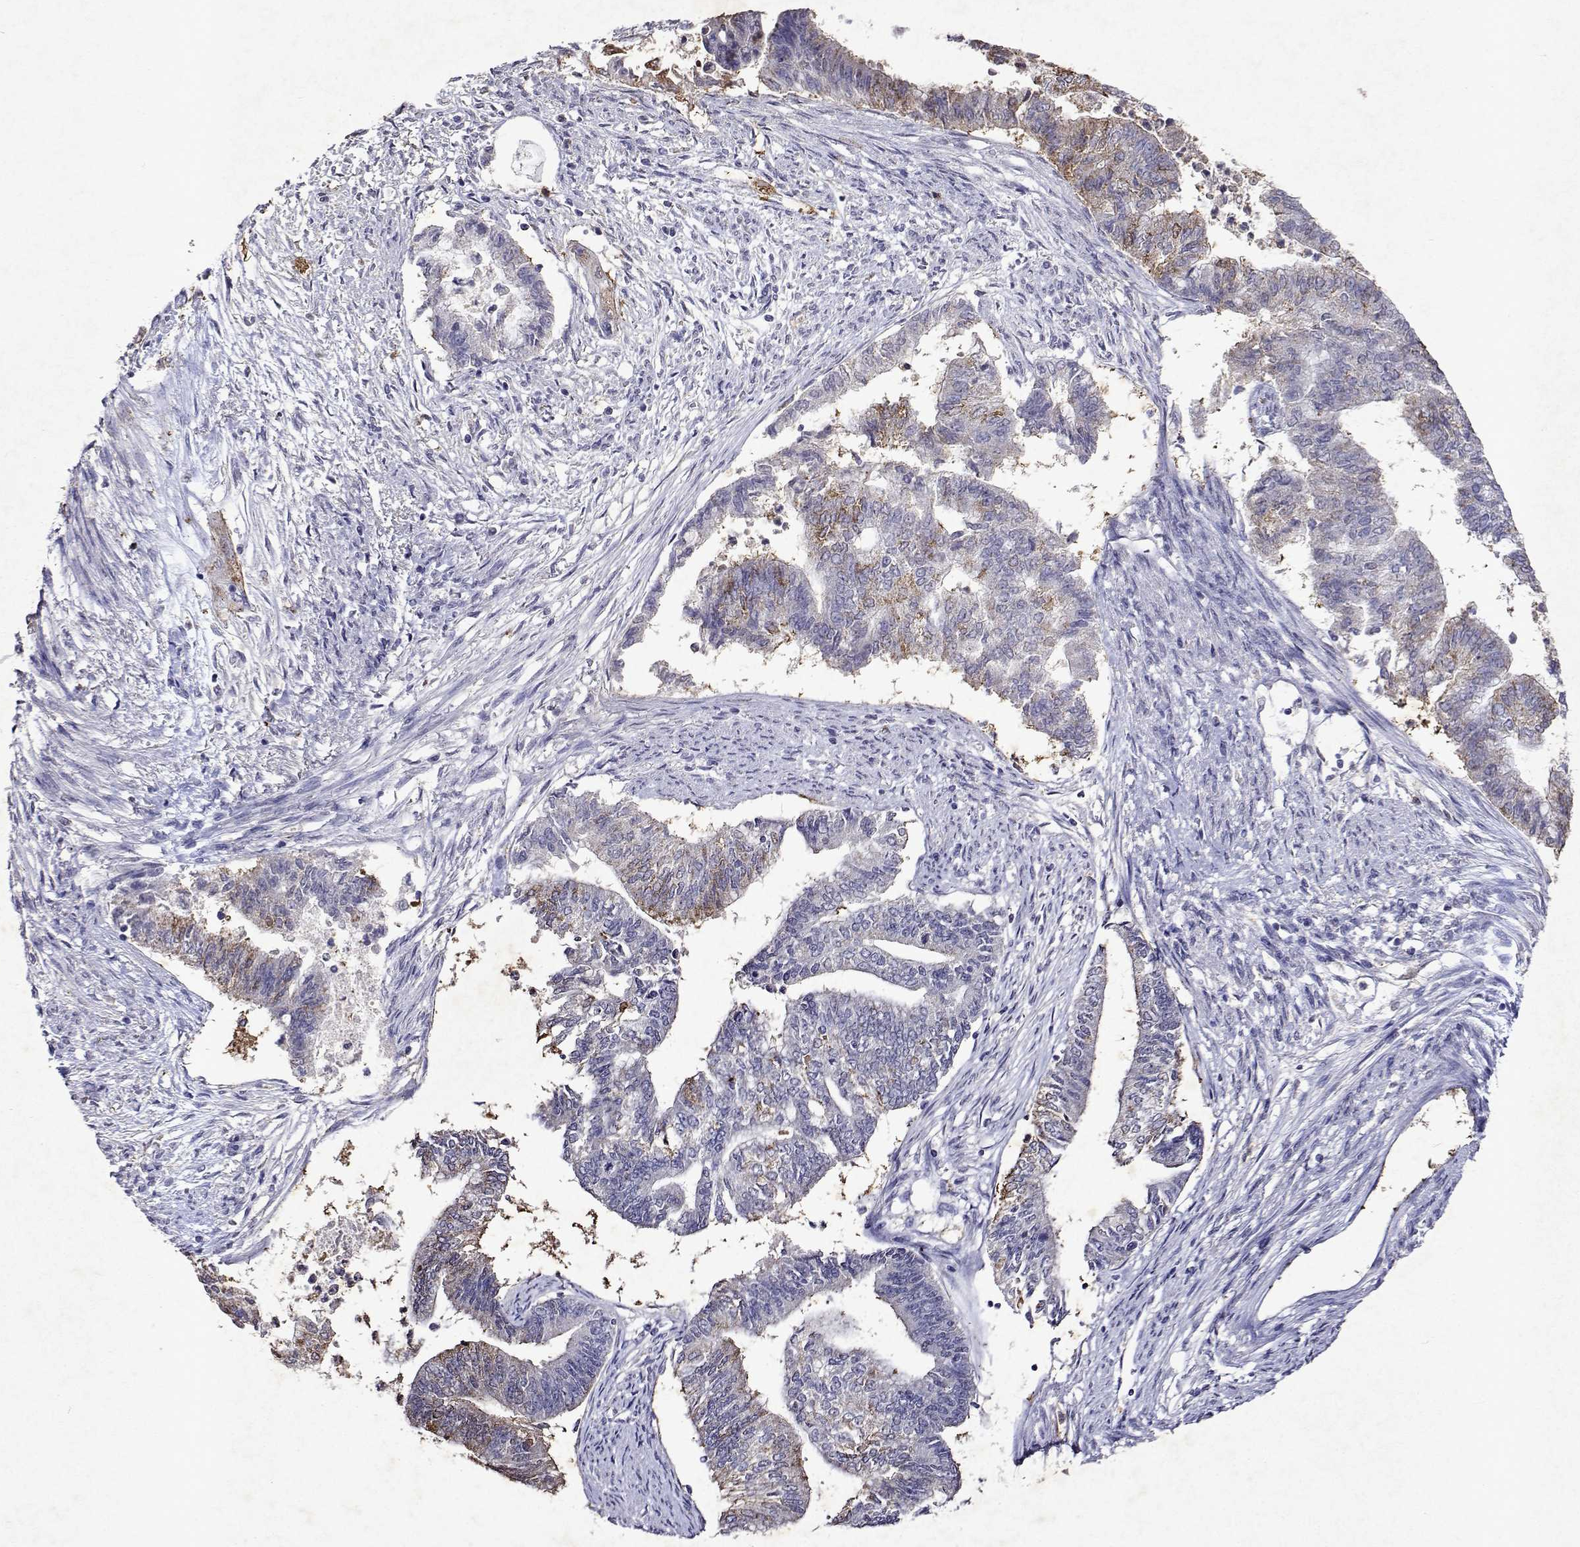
{"staining": {"intensity": "moderate", "quantity": "<25%", "location": "cytoplasmic/membranous"}, "tissue": "endometrial cancer", "cell_type": "Tumor cells", "image_type": "cancer", "snomed": [{"axis": "morphology", "description": "Adenocarcinoma, NOS"}, {"axis": "topography", "description": "Endometrium"}], "caption": "This micrograph demonstrates endometrial cancer (adenocarcinoma) stained with IHC to label a protein in brown. The cytoplasmic/membranous of tumor cells show moderate positivity for the protein. Nuclei are counter-stained blue.", "gene": "DUSP28", "patient": {"sex": "female", "age": 65}}